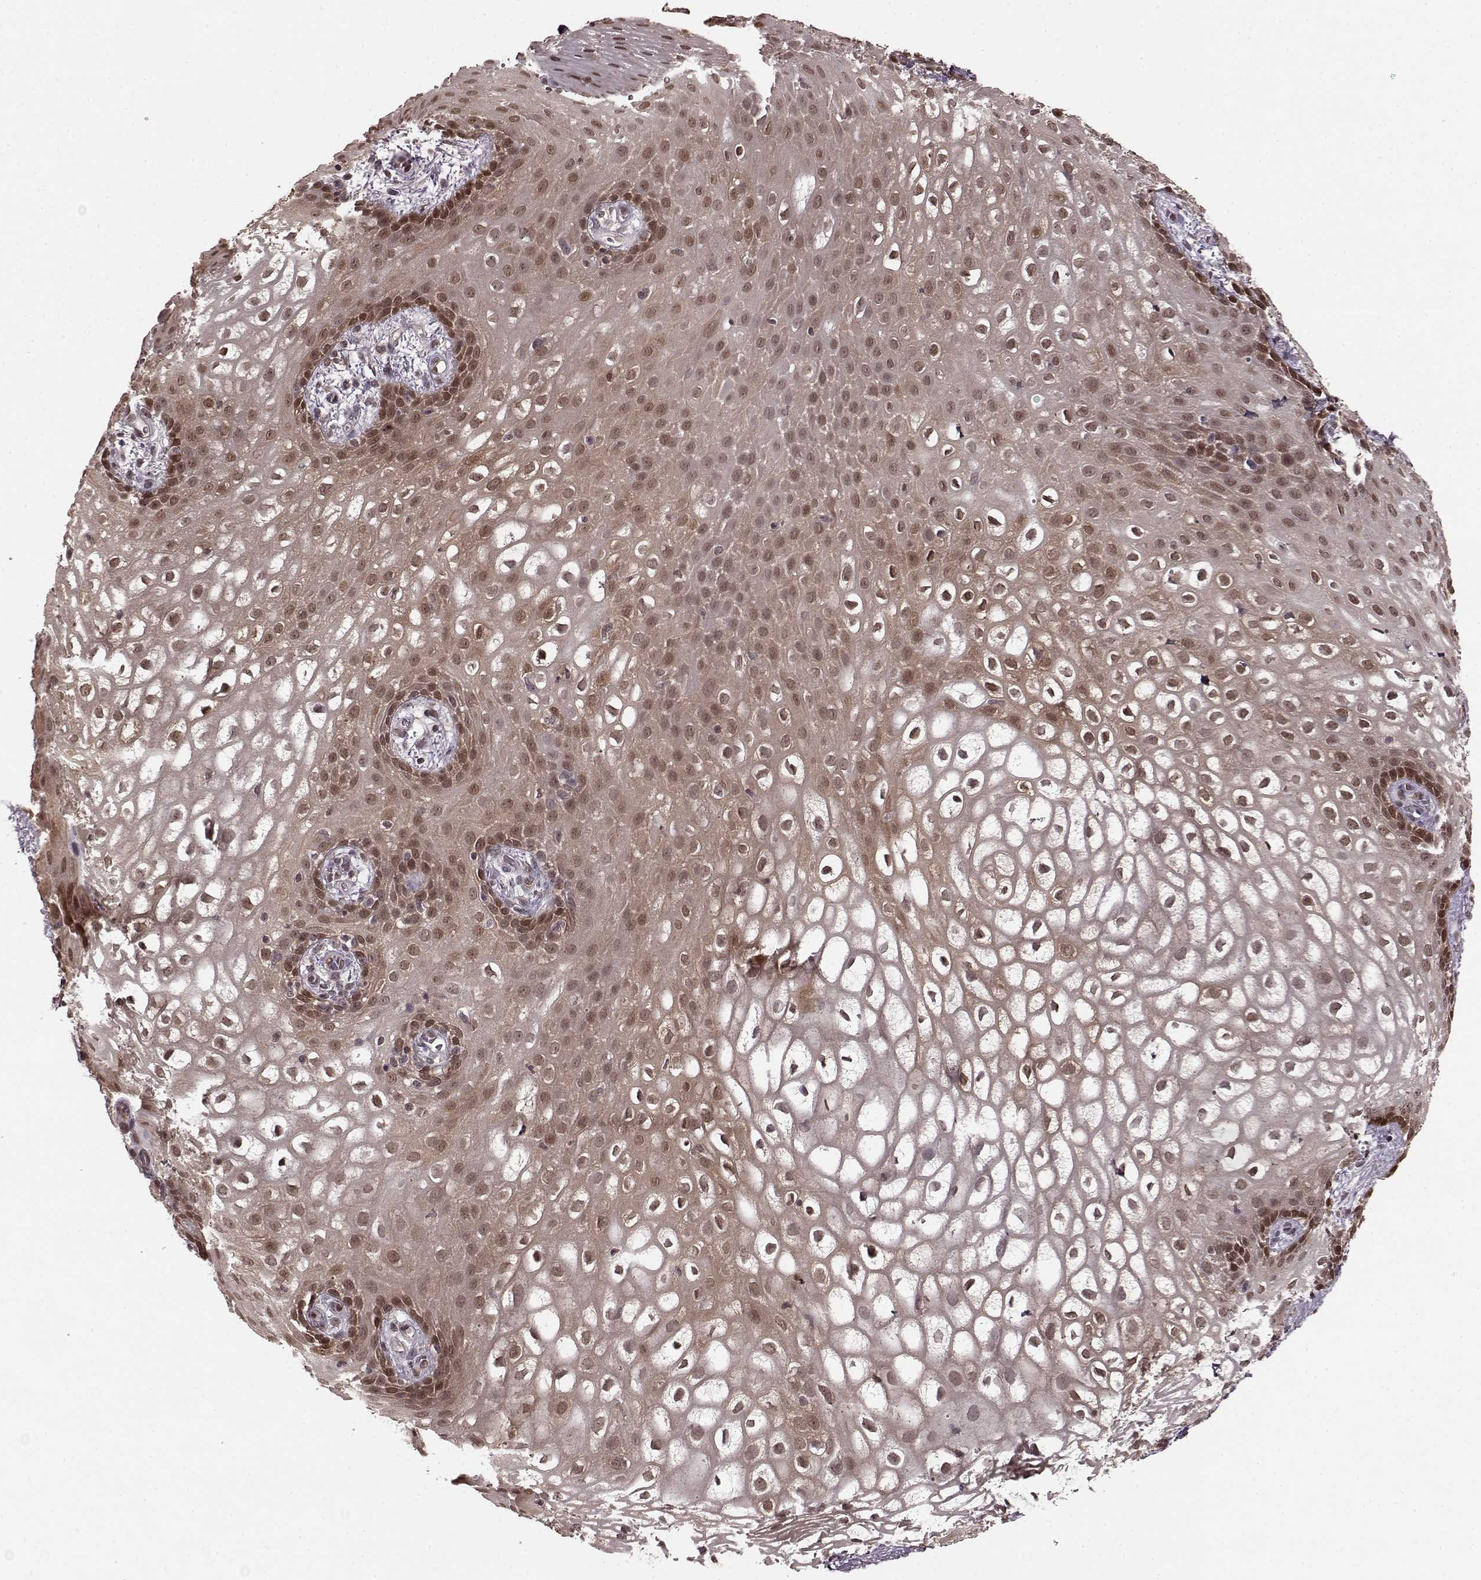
{"staining": {"intensity": "moderate", "quantity": ">75%", "location": "cytoplasmic/membranous,nuclear"}, "tissue": "skin", "cell_type": "Epidermal cells", "image_type": "normal", "snomed": [{"axis": "morphology", "description": "Normal tissue, NOS"}, {"axis": "topography", "description": "Anal"}], "caption": "IHC of unremarkable human skin reveals medium levels of moderate cytoplasmic/membranous,nuclear positivity in about >75% of epidermal cells.", "gene": "GSS", "patient": {"sex": "female", "age": 46}}